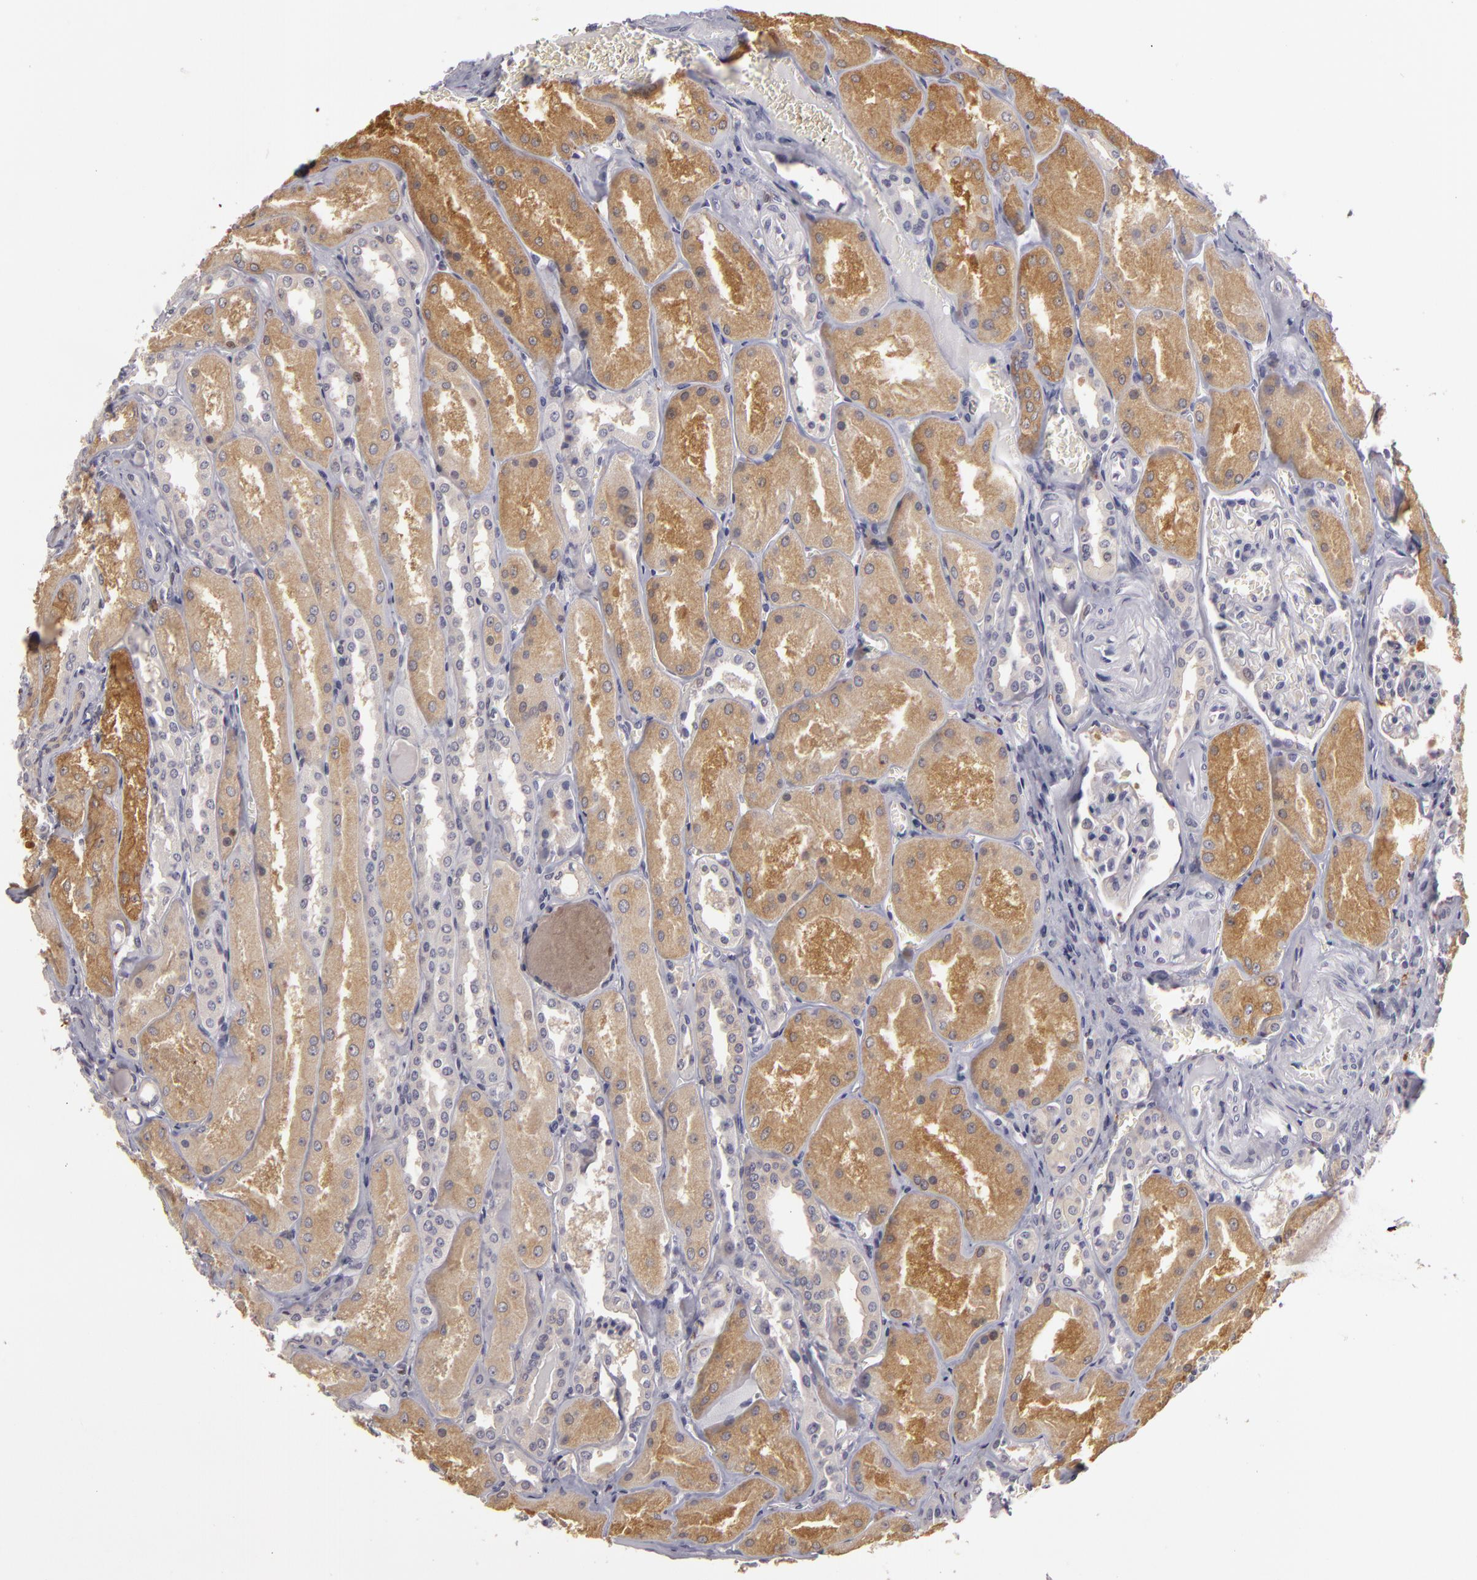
{"staining": {"intensity": "negative", "quantity": "none", "location": "none"}, "tissue": "kidney", "cell_type": "Cells in glomeruli", "image_type": "normal", "snomed": [{"axis": "morphology", "description": "Normal tissue, NOS"}, {"axis": "topography", "description": "Kidney"}], "caption": "An immunohistochemistry (IHC) photomicrograph of unremarkable kidney is shown. There is no staining in cells in glomeruli of kidney.", "gene": "GNPDA1", "patient": {"sex": "male", "age": 61}}